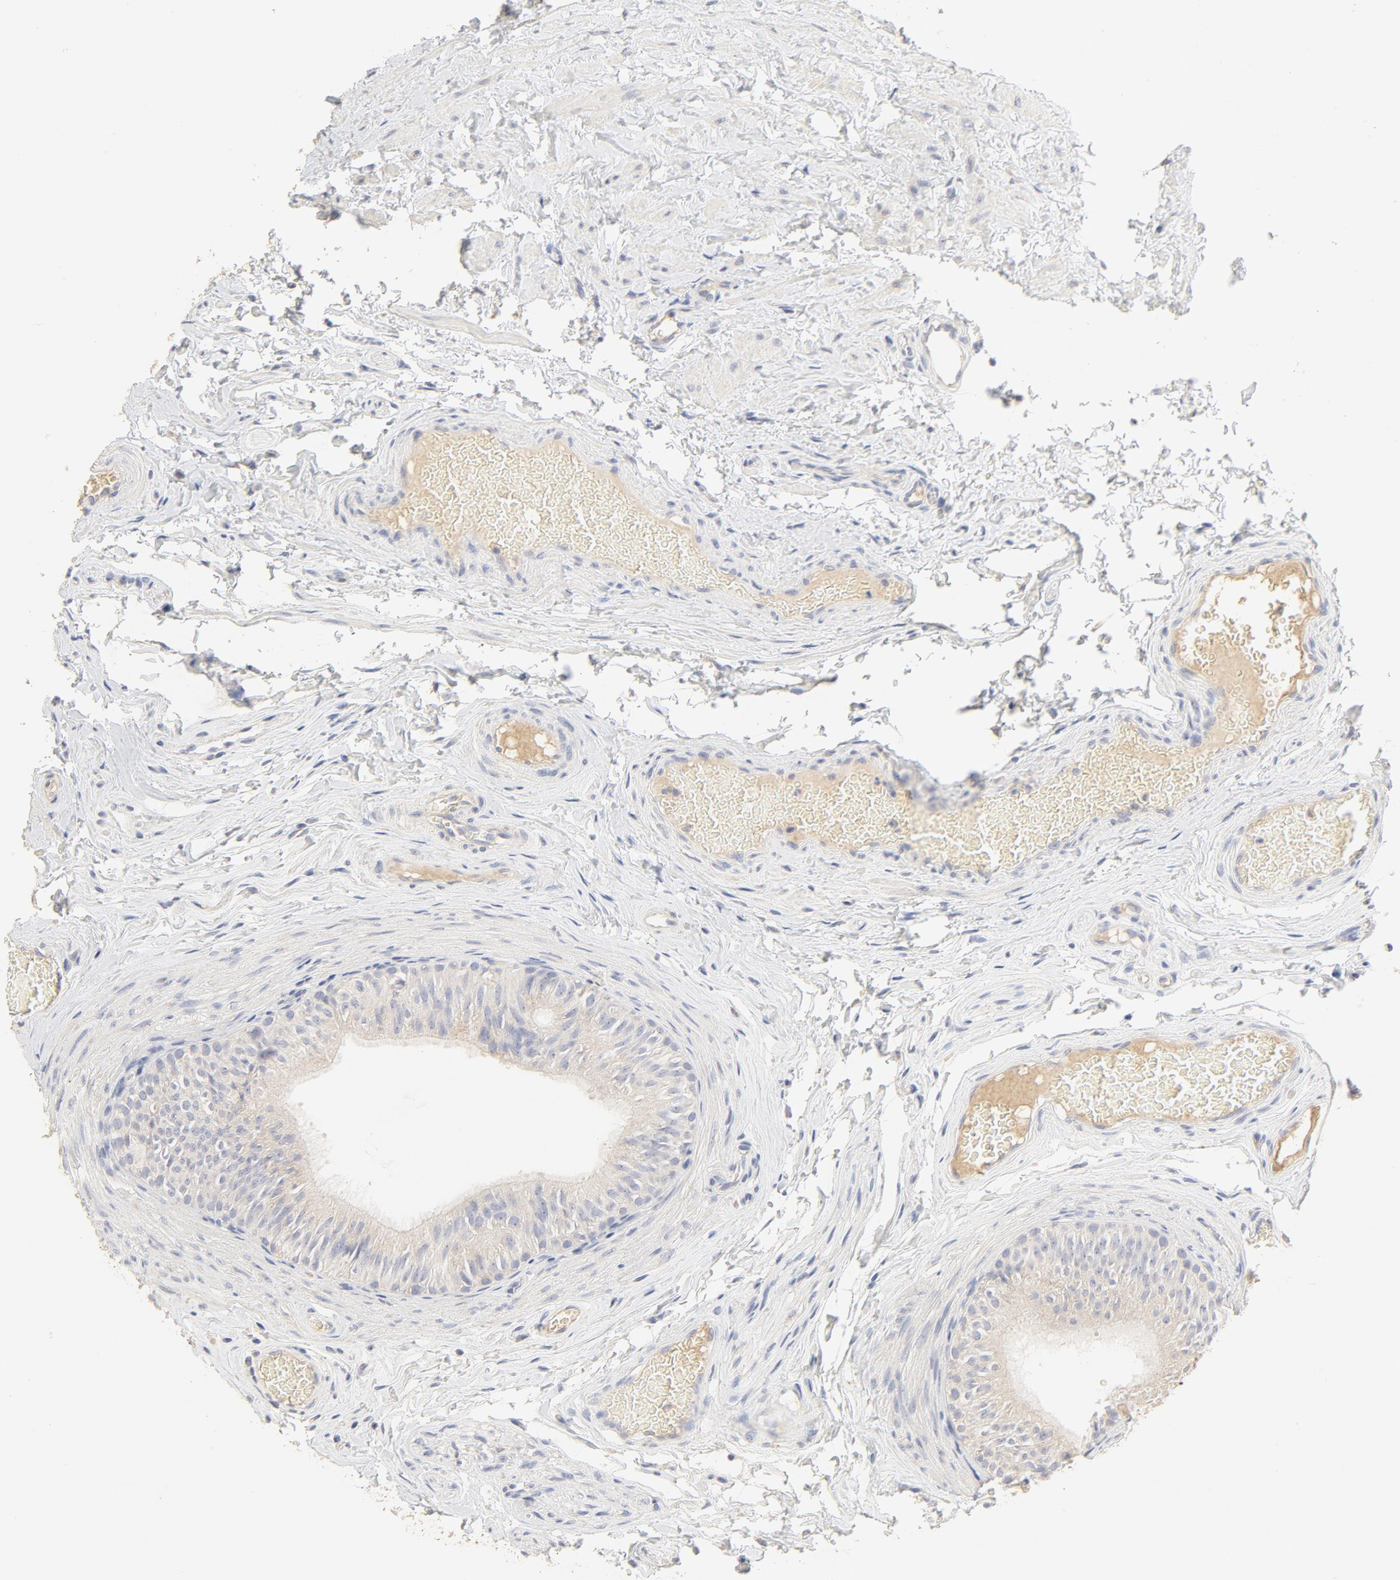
{"staining": {"intensity": "negative", "quantity": "none", "location": "none"}, "tissue": "epididymis", "cell_type": "Glandular cells", "image_type": "normal", "snomed": [{"axis": "morphology", "description": "Normal tissue, NOS"}, {"axis": "topography", "description": "Testis"}, {"axis": "topography", "description": "Epididymis"}], "caption": "An image of epididymis stained for a protein shows no brown staining in glandular cells.", "gene": "FCGBP", "patient": {"sex": "male", "age": 36}}